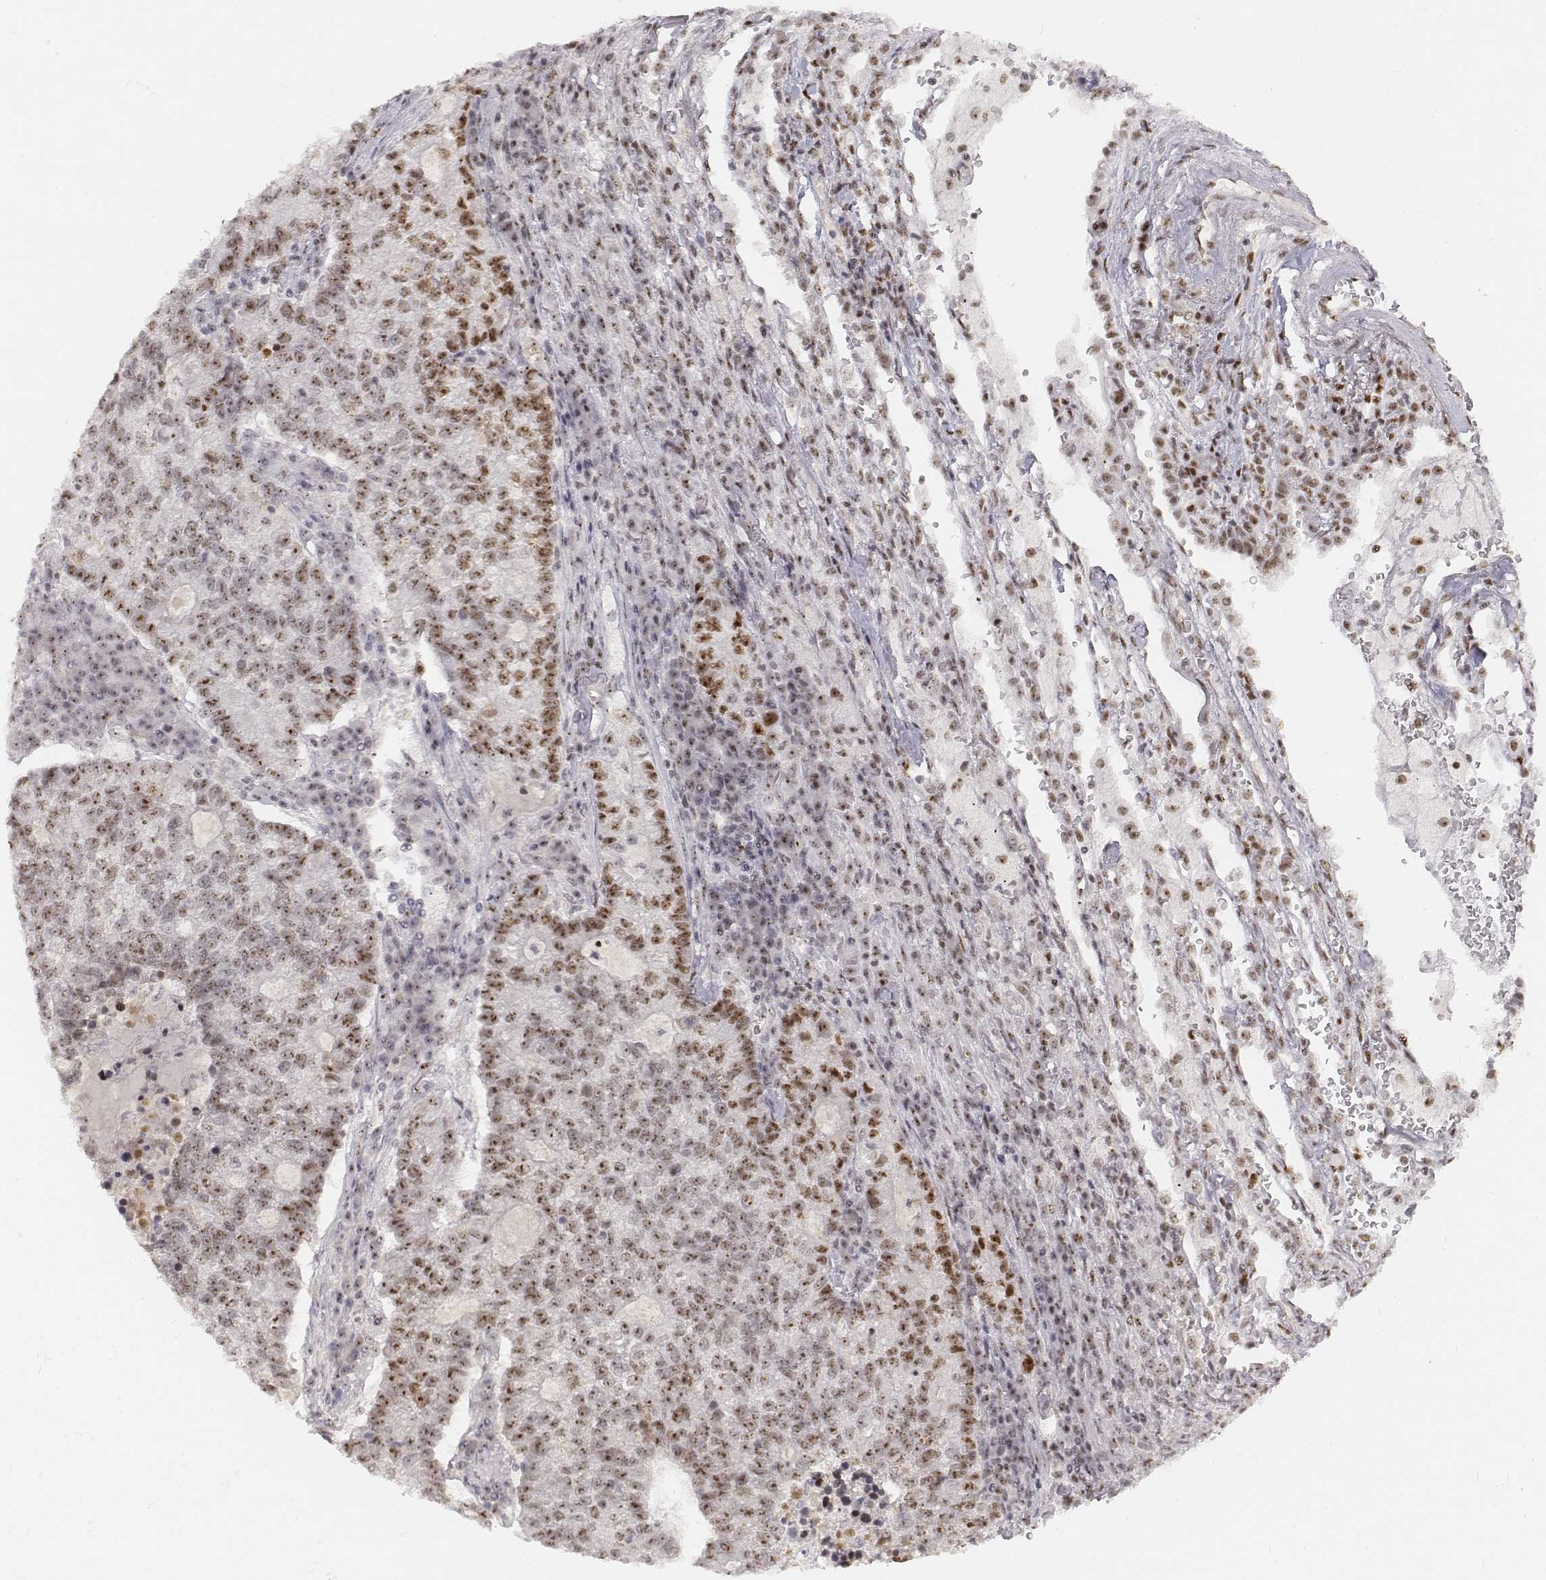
{"staining": {"intensity": "strong", "quantity": ">75%", "location": "nuclear"}, "tissue": "lung cancer", "cell_type": "Tumor cells", "image_type": "cancer", "snomed": [{"axis": "morphology", "description": "Adenocarcinoma, NOS"}, {"axis": "topography", "description": "Lung"}], "caption": "This is a photomicrograph of immunohistochemistry staining of lung cancer (adenocarcinoma), which shows strong staining in the nuclear of tumor cells.", "gene": "PHF6", "patient": {"sex": "male", "age": 57}}